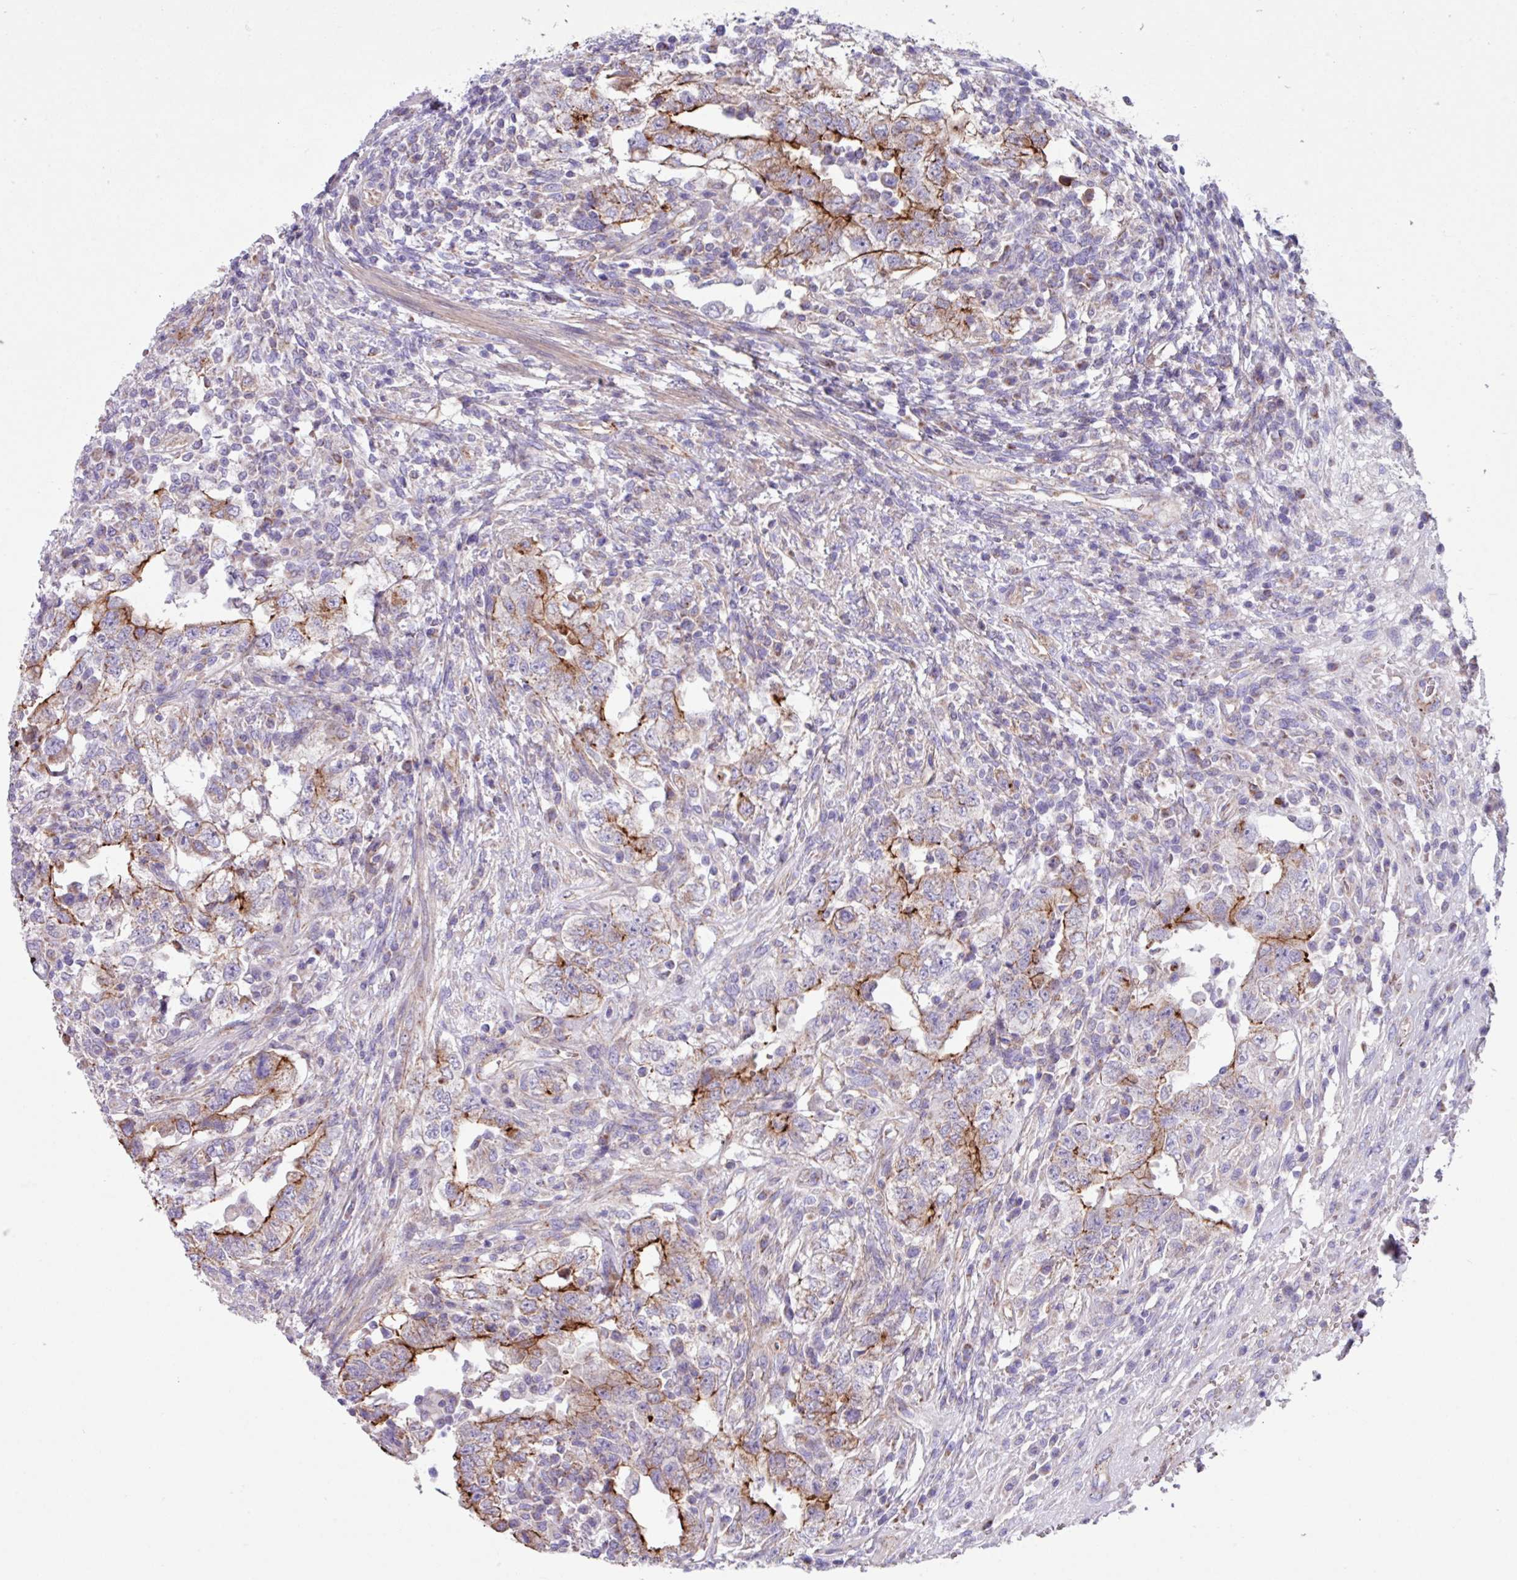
{"staining": {"intensity": "strong", "quantity": "25%-75%", "location": "cytoplasmic/membranous"}, "tissue": "testis cancer", "cell_type": "Tumor cells", "image_type": "cancer", "snomed": [{"axis": "morphology", "description": "Carcinoma, Embryonal, NOS"}, {"axis": "topography", "description": "Testis"}], "caption": "Brown immunohistochemical staining in testis cancer reveals strong cytoplasmic/membranous expression in approximately 25%-75% of tumor cells.", "gene": "OTULIN", "patient": {"sex": "male", "age": 26}}